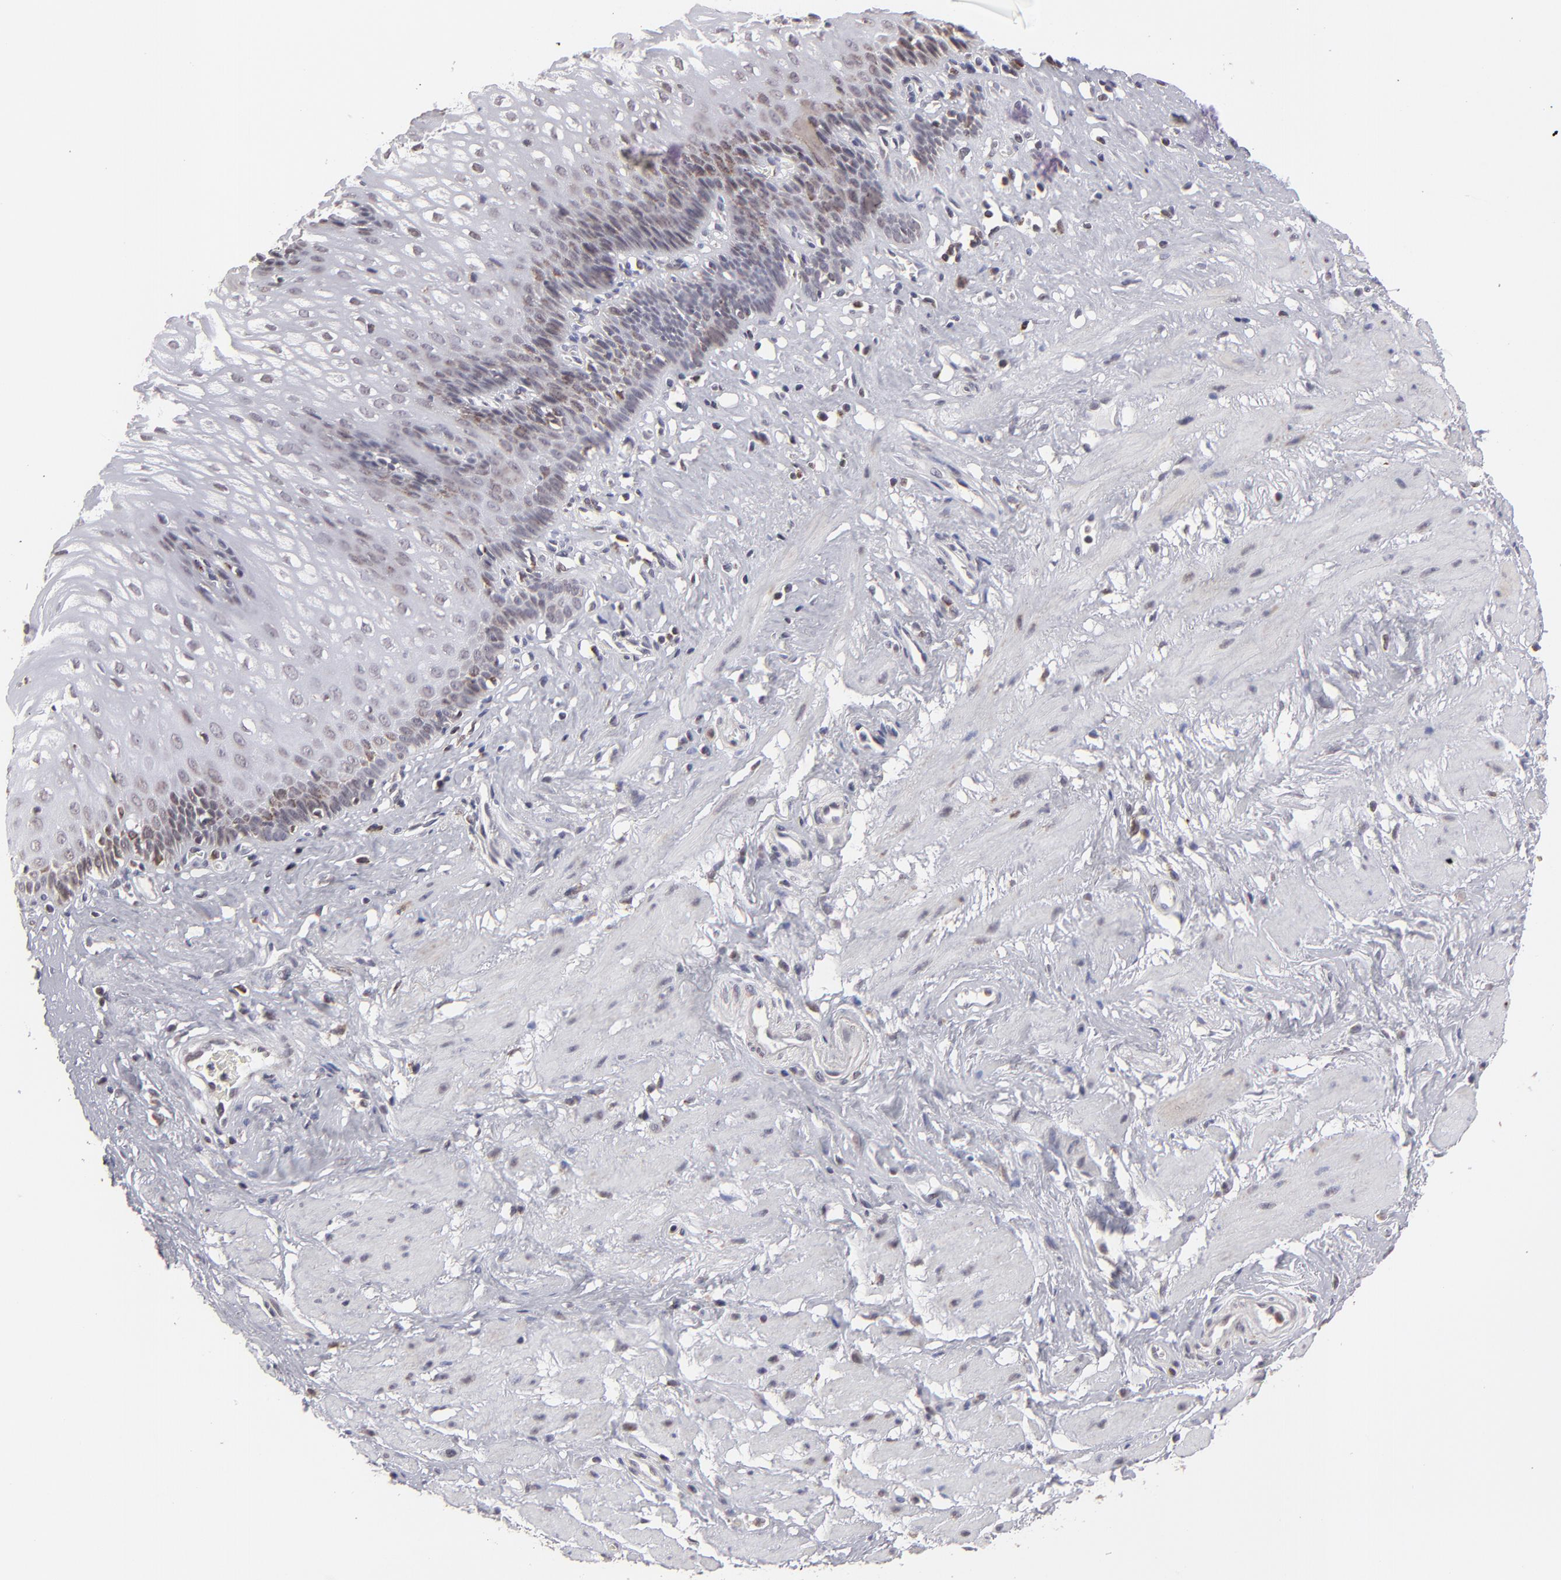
{"staining": {"intensity": "weak", "quantity": "<25%", "location": "cytoplasmic/membranous,nuclear"}, "tissue": "esophagus", "cell_type": "Squamous epithelial cells", "image_type": "normal", "snomed": [{"axis": "morphology", "description": "Normal tissue, NOS"}, {"axis": "topography", "description": "Esophagus"}], "caption": "This is an immunohistochemistry (IHC) histopathology image of normal esophagus. There is no expression in squamous epithelial cells.", "gene": "SLC15A1", "patient": {"sex": "female", "age": 70}}